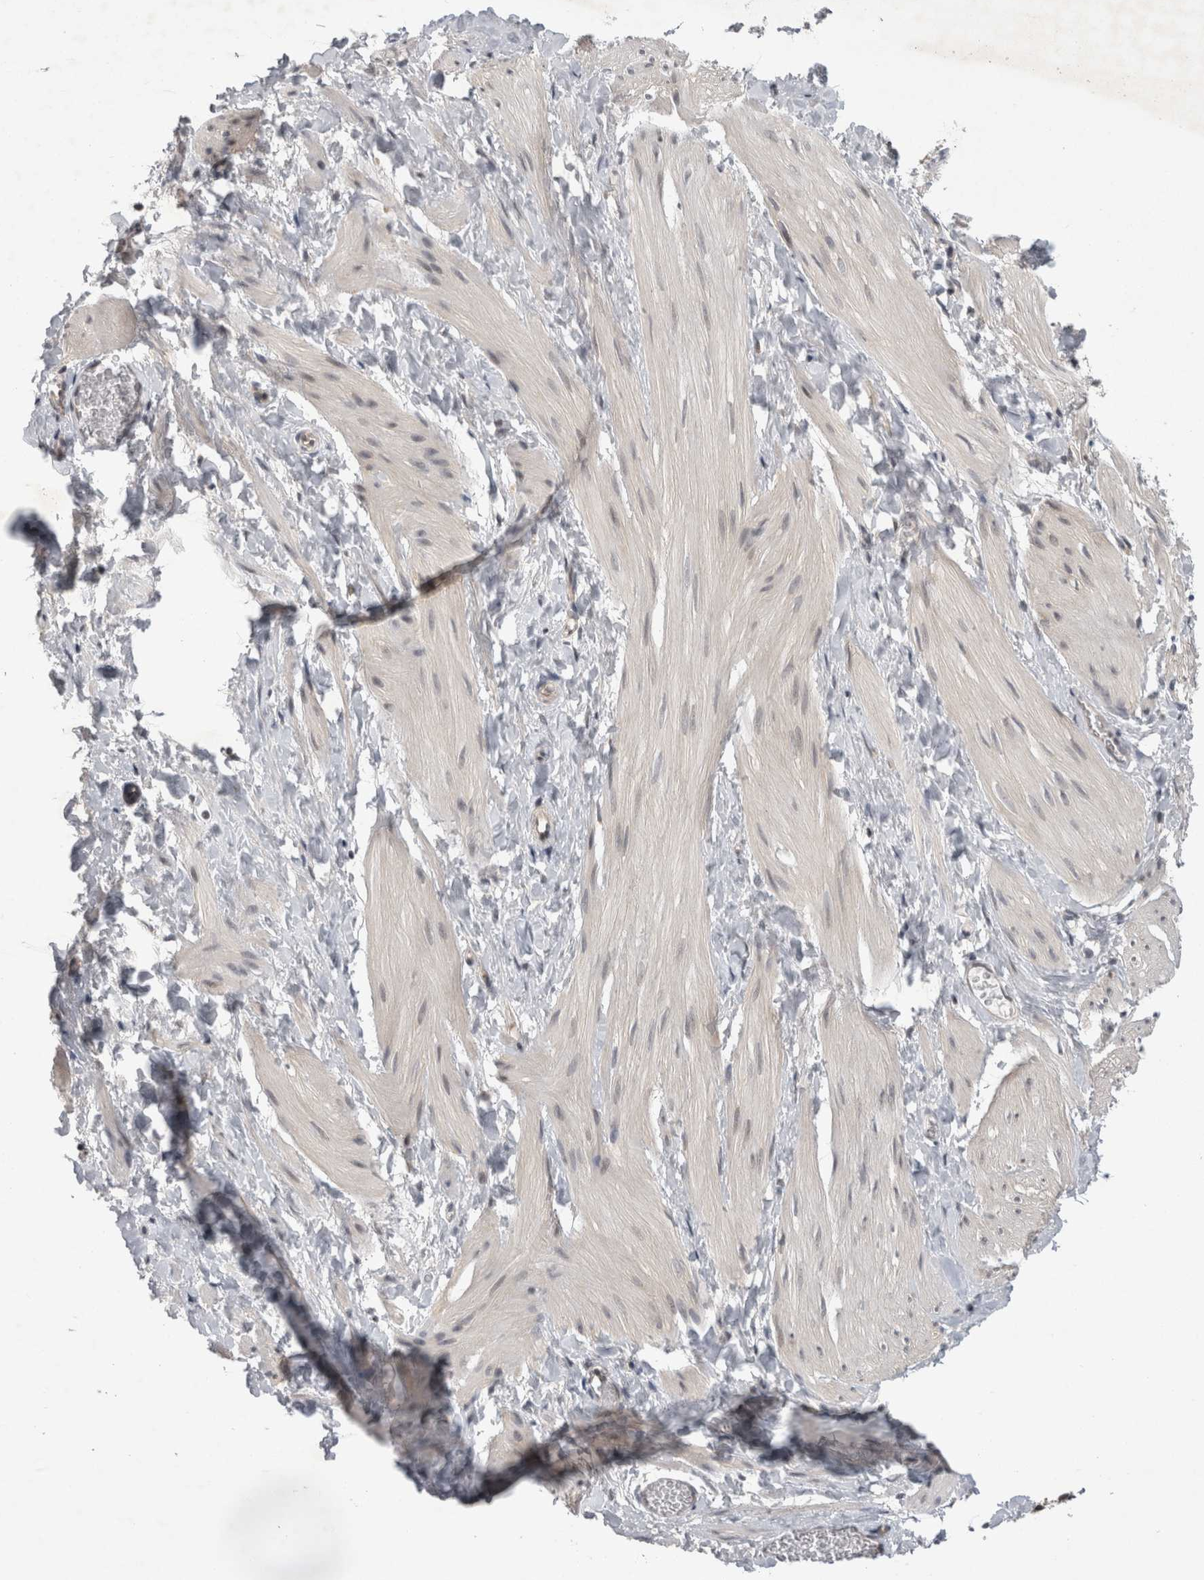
{"staining": {"intensity": "negative", "quantity": "none", "location": "none"}, "tissue": "smooth muscle", "cell_type": "Smooth muscle cells", "image_type": "normal", "snomed": [{"axis": "morphology", "description": "Normal tissue, NOS"}, {"axis": "topography", "description": "Smooth muscle"}], "caption": "The image shows no significant positivity in smooth muscle cells of smooth muscle. The staining is performed using DAB (3,3'-diaminobenzidine) brown chromogen with nuclei counter-stained in using hematoxylin.", "gene": "PSMB2", "patient": {"sex": "male", "age": 16}}